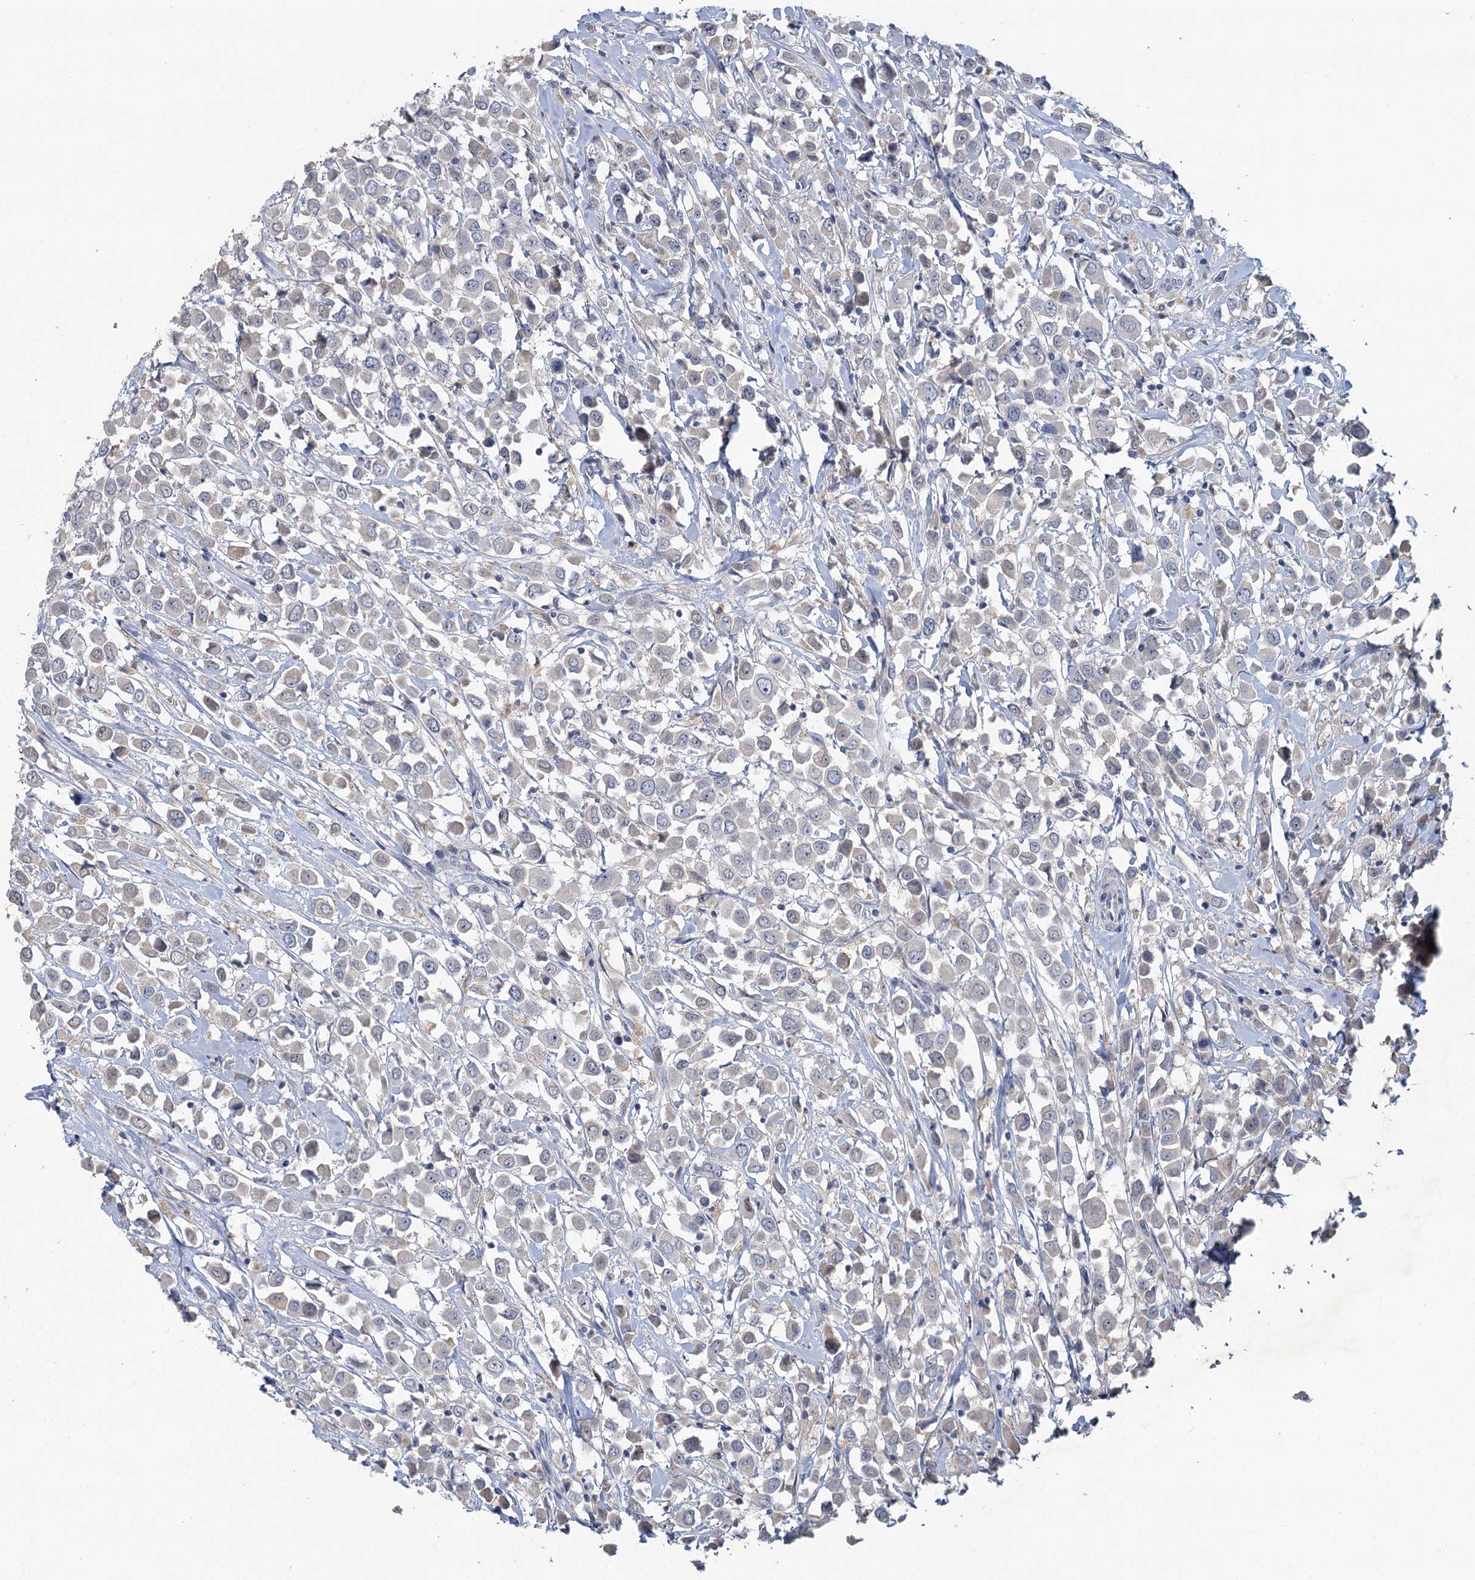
{"staining": {"intensity": "negative", "quantity": "none", "location": "none"}, "tissue": "breast cancer", "cell_type": "Tumor cells", "image_type": "cancer", "snomed": [{"axis": "morphology", "description": "Duct carcinoma"}, {"axis": "topography", "description": "Breast"}], "caption": "The photomicrograph exhibits no significant positivity in tumor cells of intraductal carcinoma (breast).", "gene": "MYO7B", "patient": {"sex": "female", "age": 61}}